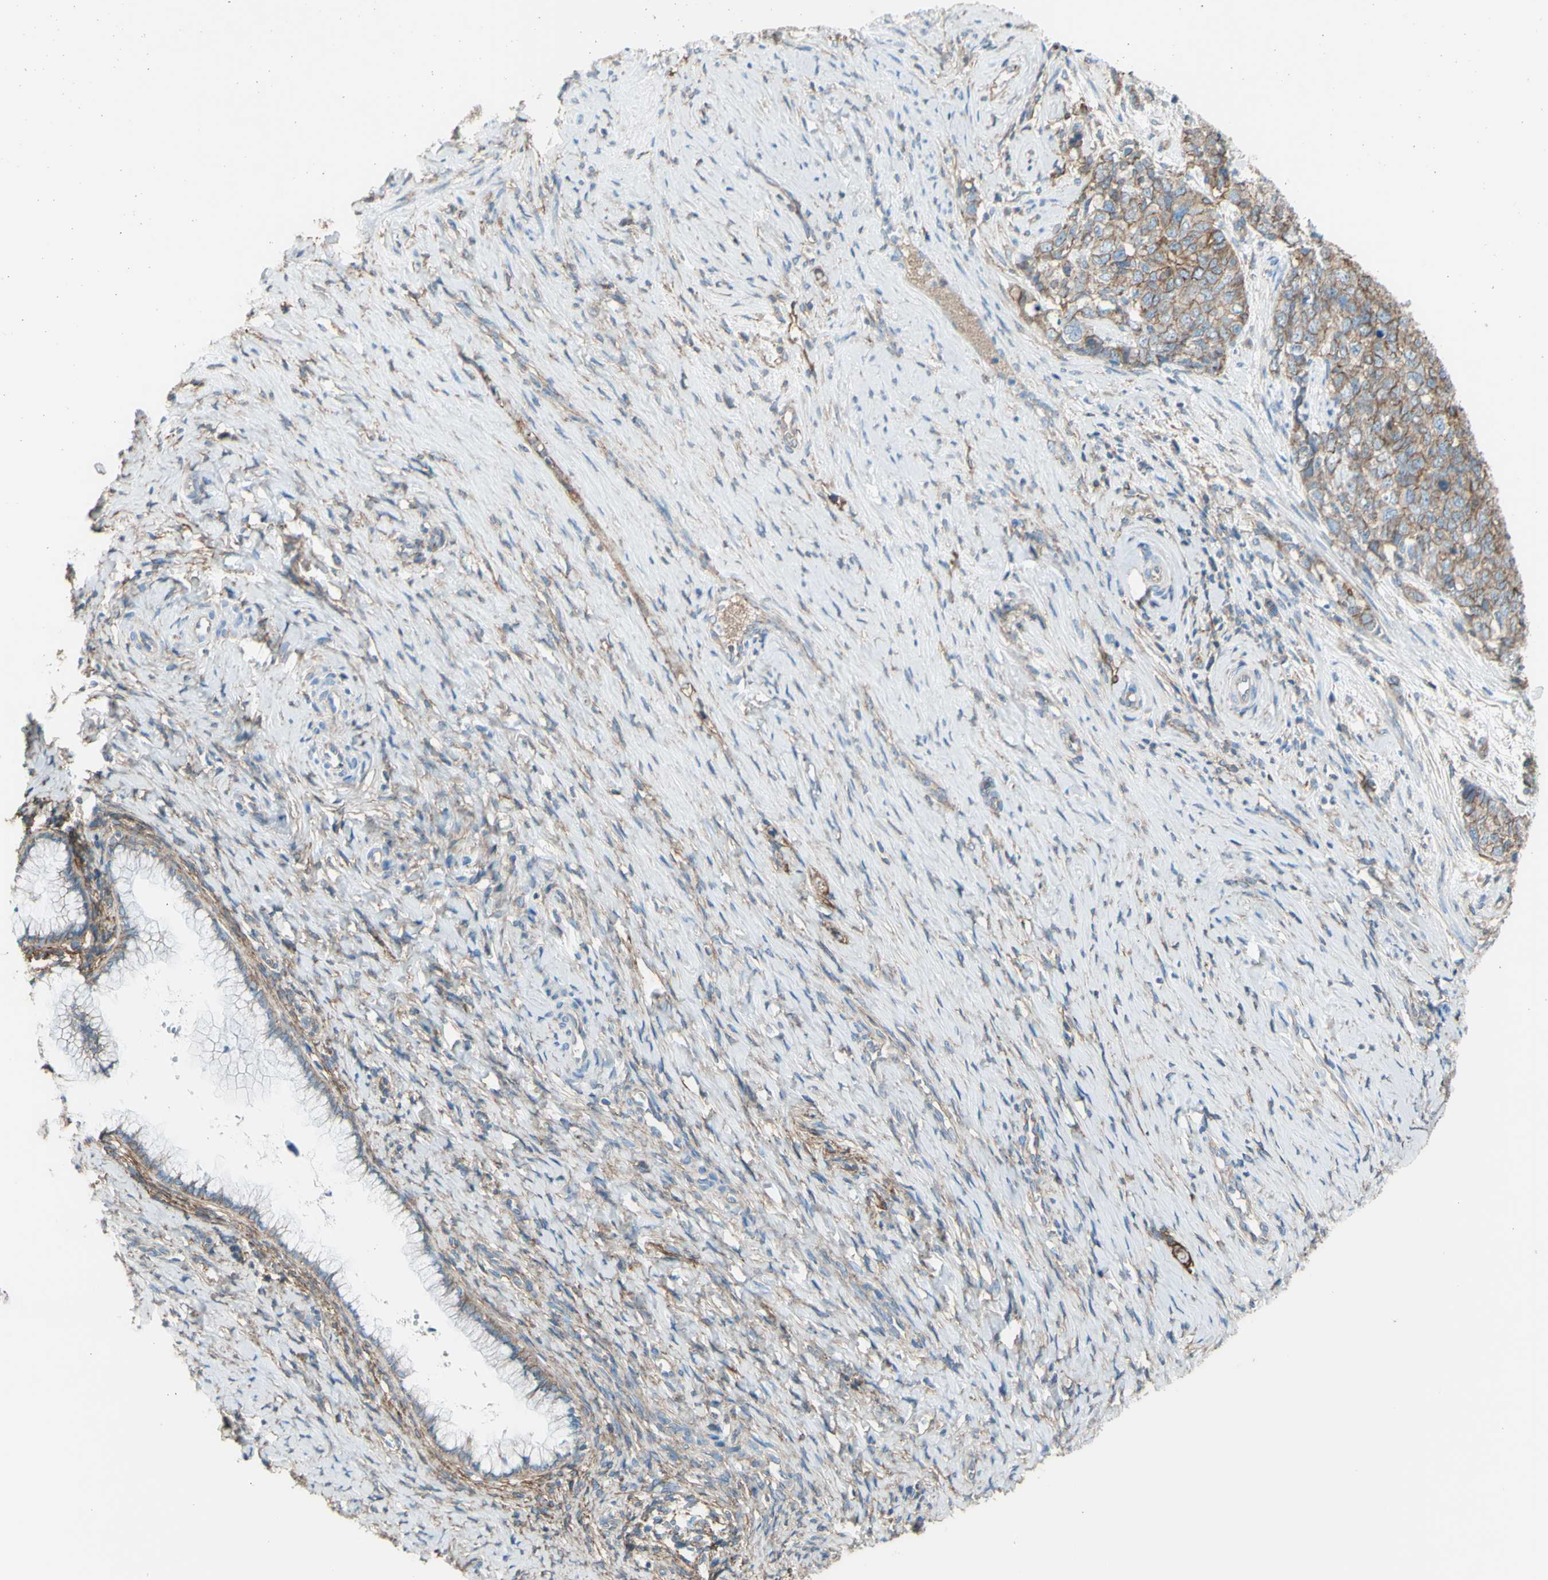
{"staining": {"intensity": "moderate", "quantity": "25%-75%", "location": "cytoplasmic/membranous"}, "tissue": "cervical cancer", "cell_type": "Tumor cells", "image_type": "cancer", "snomed": [{"axis": "morphology", "description": "Squamous cell carcinoma, NOS"}, {"axis": "topography", "description": "Cervix"}], "caption": "Brown immunohistochemical staining in human cervical cancer exhibits moderate cytoplasmic/membranous staining in approximately 25%-75% of tumor cells.", "gene": "ADD1", "patient": {"sex": "female", "age": 63}}